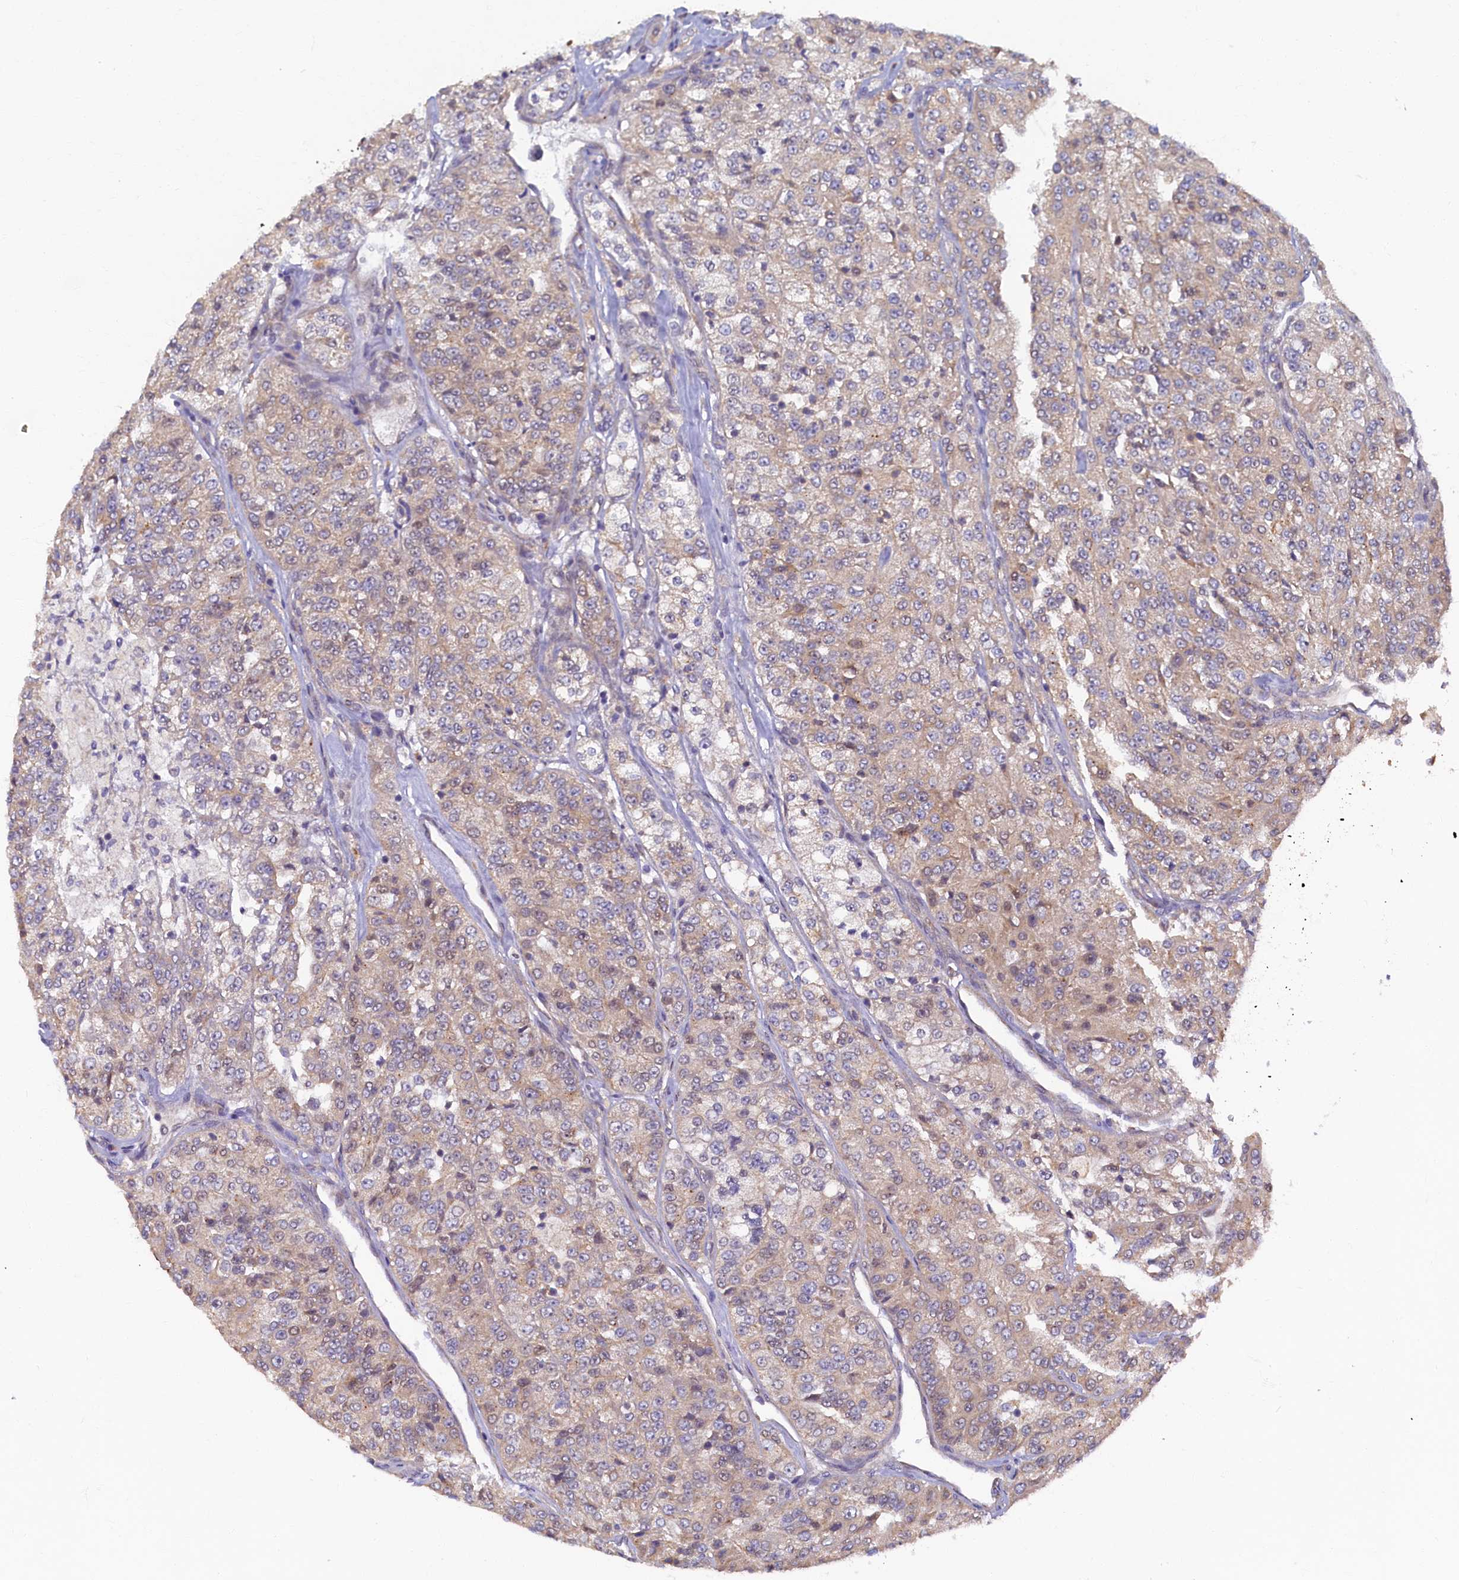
{"staining": {"intensity": "weak", "quantity": "25%-75%", "location": "cytoplasmic/membranous"}, "tissue": "renal cancer", "cell_type": "Tumor cells", "image_type": "cancer", "snomed": [{"axis": "morphology", "description": "Adenocarcinoma, NOS"}, {"axis": "topography", "description": "Kidney"}], "caption": "A photomicrograph of adenocarcinoma (renal) stained for a protein shows weak cytoplasmic/membranous brown staining in tumor cells. The protein is shown in brown color, while the nuclei are stained blue.", "gene": "STX12", "patient": {"sex": "female", "age": 63}}